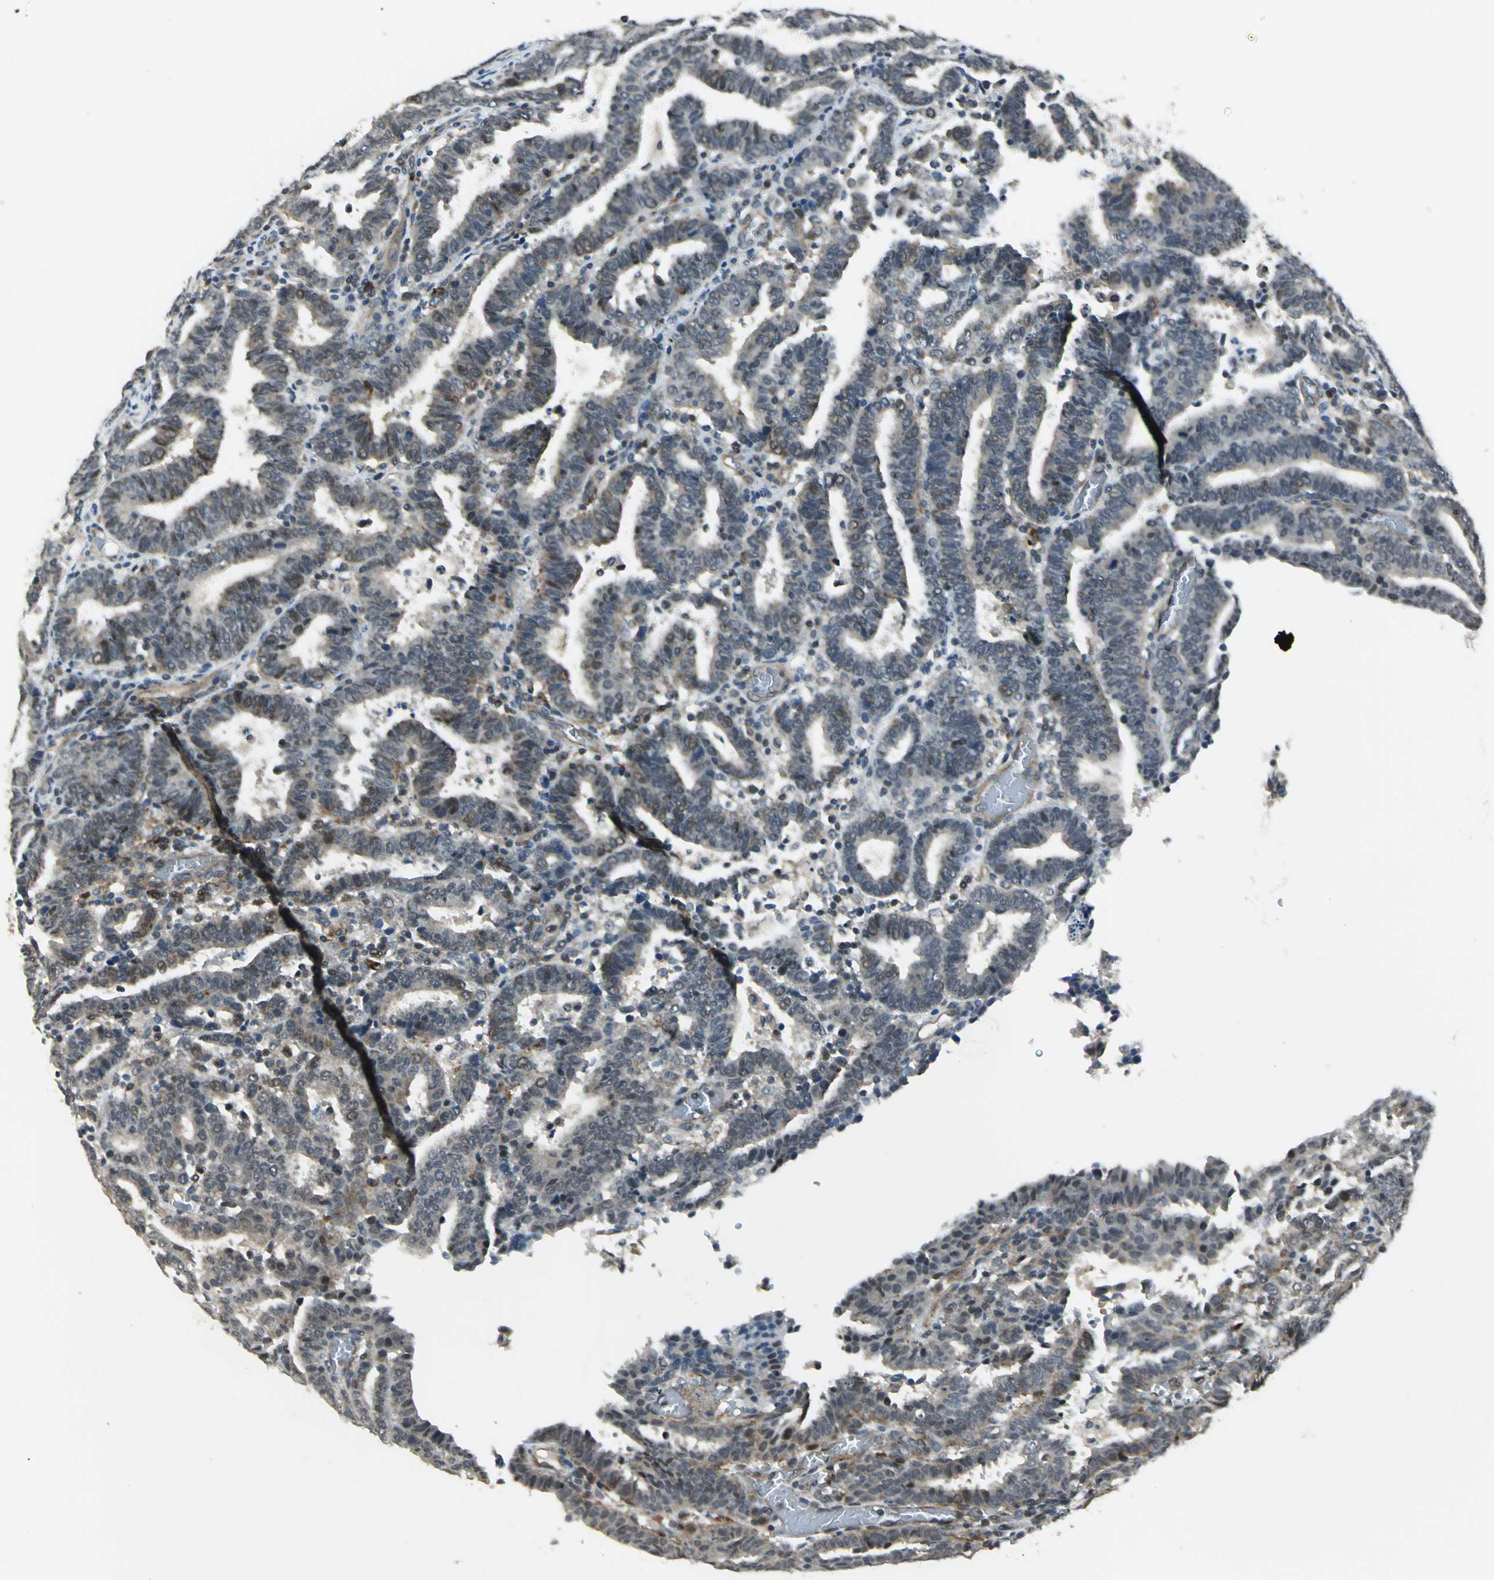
{"staining": {"intensity": "weak", "quantity": "25%-75%", "location": "cytoplasmic/membranous,nuclear"}, "tissue": "endometrial cancer", "cell_type": "Tumor cells", "image_type": "cancer", "snomed": [{"axis": "morphology", "description": "Adenocarcinoma, NOS"}, {"axis": "topography", "description": "Uterus"}], "caption": "Endometrial adenocarcinoma stained for a protein exhibits weak cytoplasmic/membranous and nuclear positivity in tumor cells.", "gene": "PLAGL2", "patient": {"sex": "female", "age": 83}}